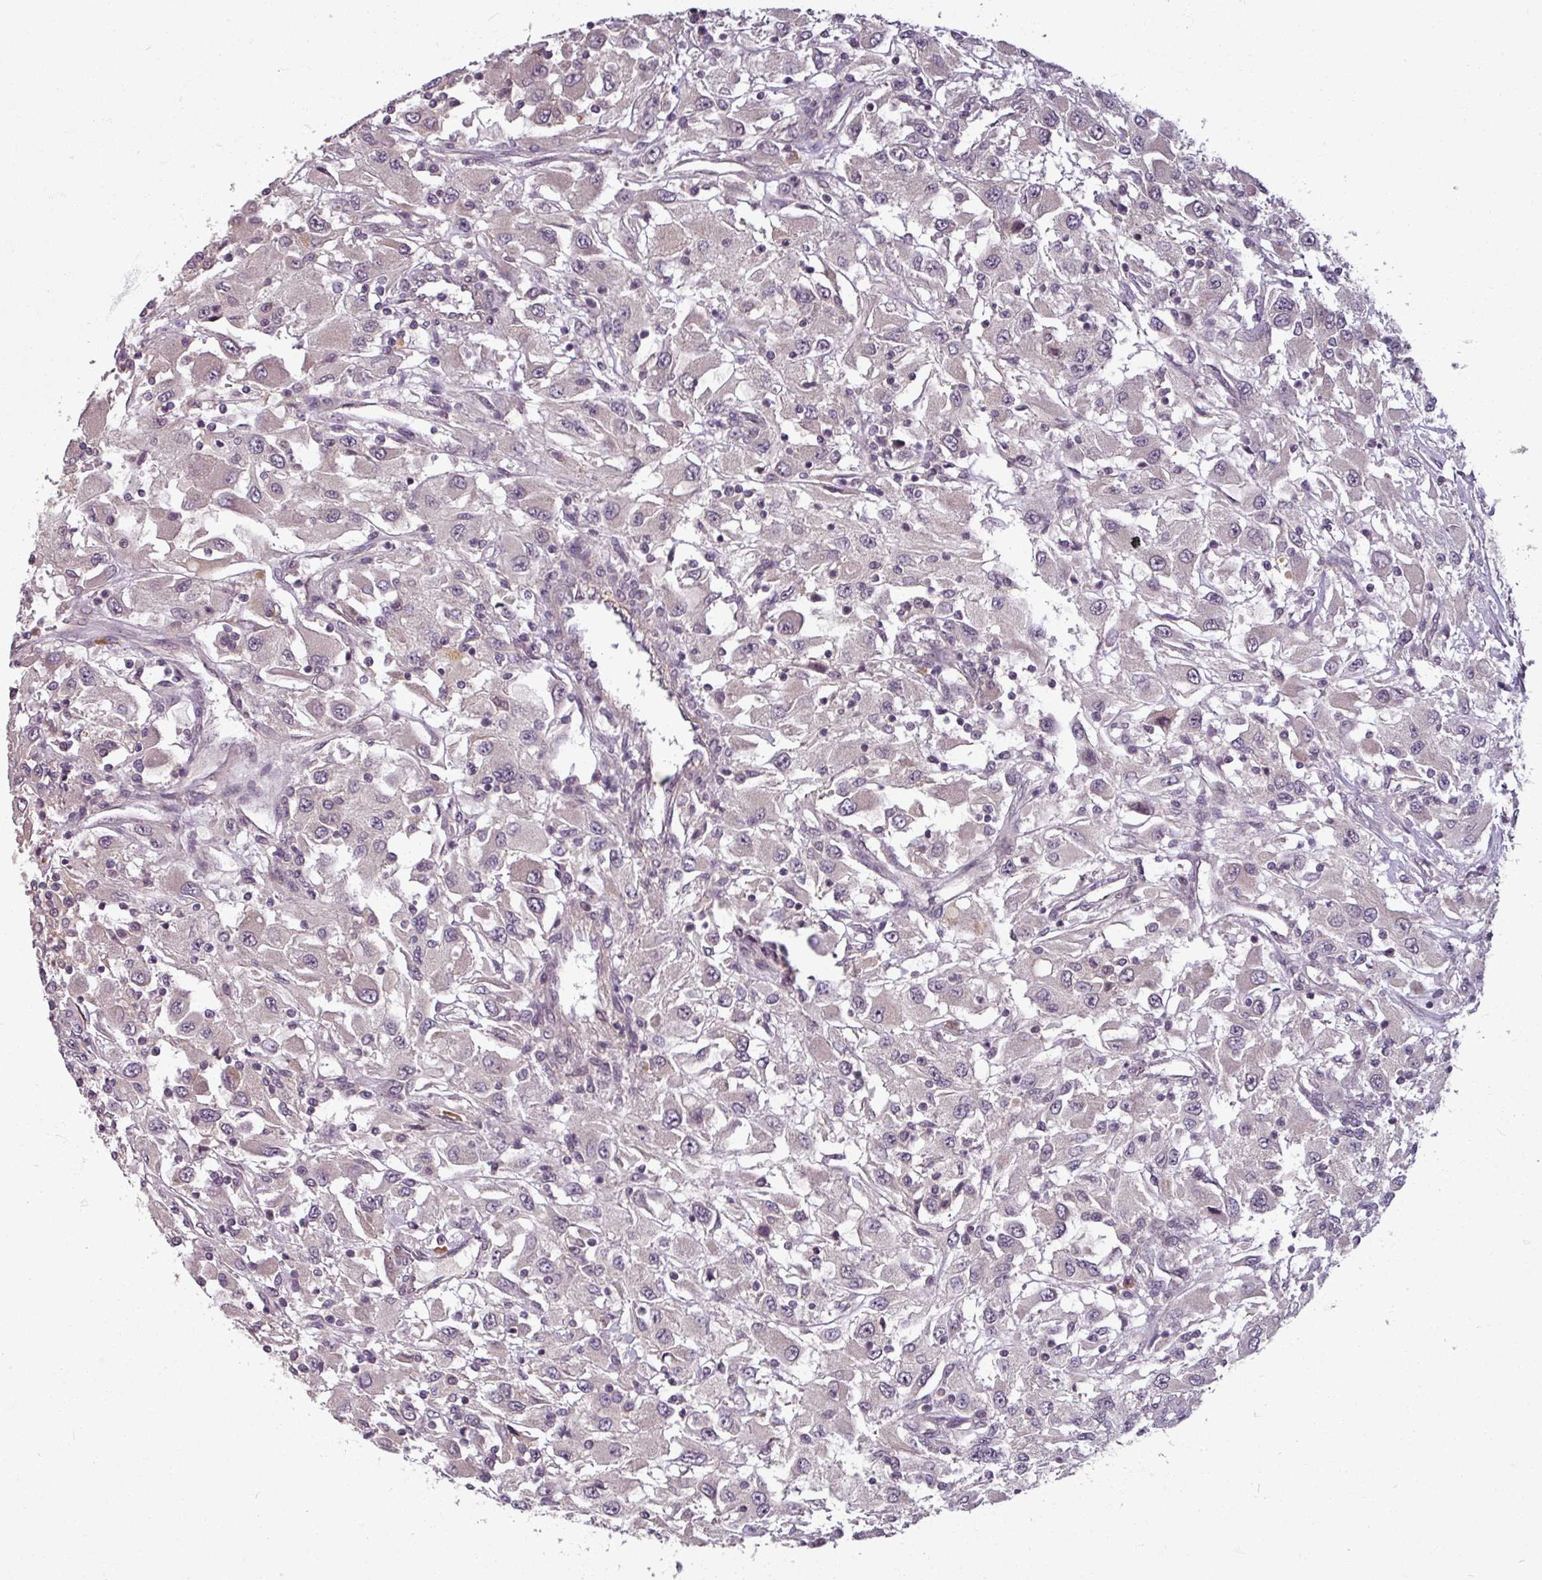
{"staining": {"intensity": "negative", "quantity": "none", "location": "none"}, "tissue": "renal cancer", "cell_type": "Tumor cells", "image_type": "cancer", "snomed": [{"axis": "morphology", "description": "Adenocarcinoma, NOS"}, {"axis": "topography", "description": "Kidney"}], "caption": "Tumor cells show no significant protein expression in renal cancer.", "gene": "POLR2G", "patient": {"sex": "female", "age": 67}}